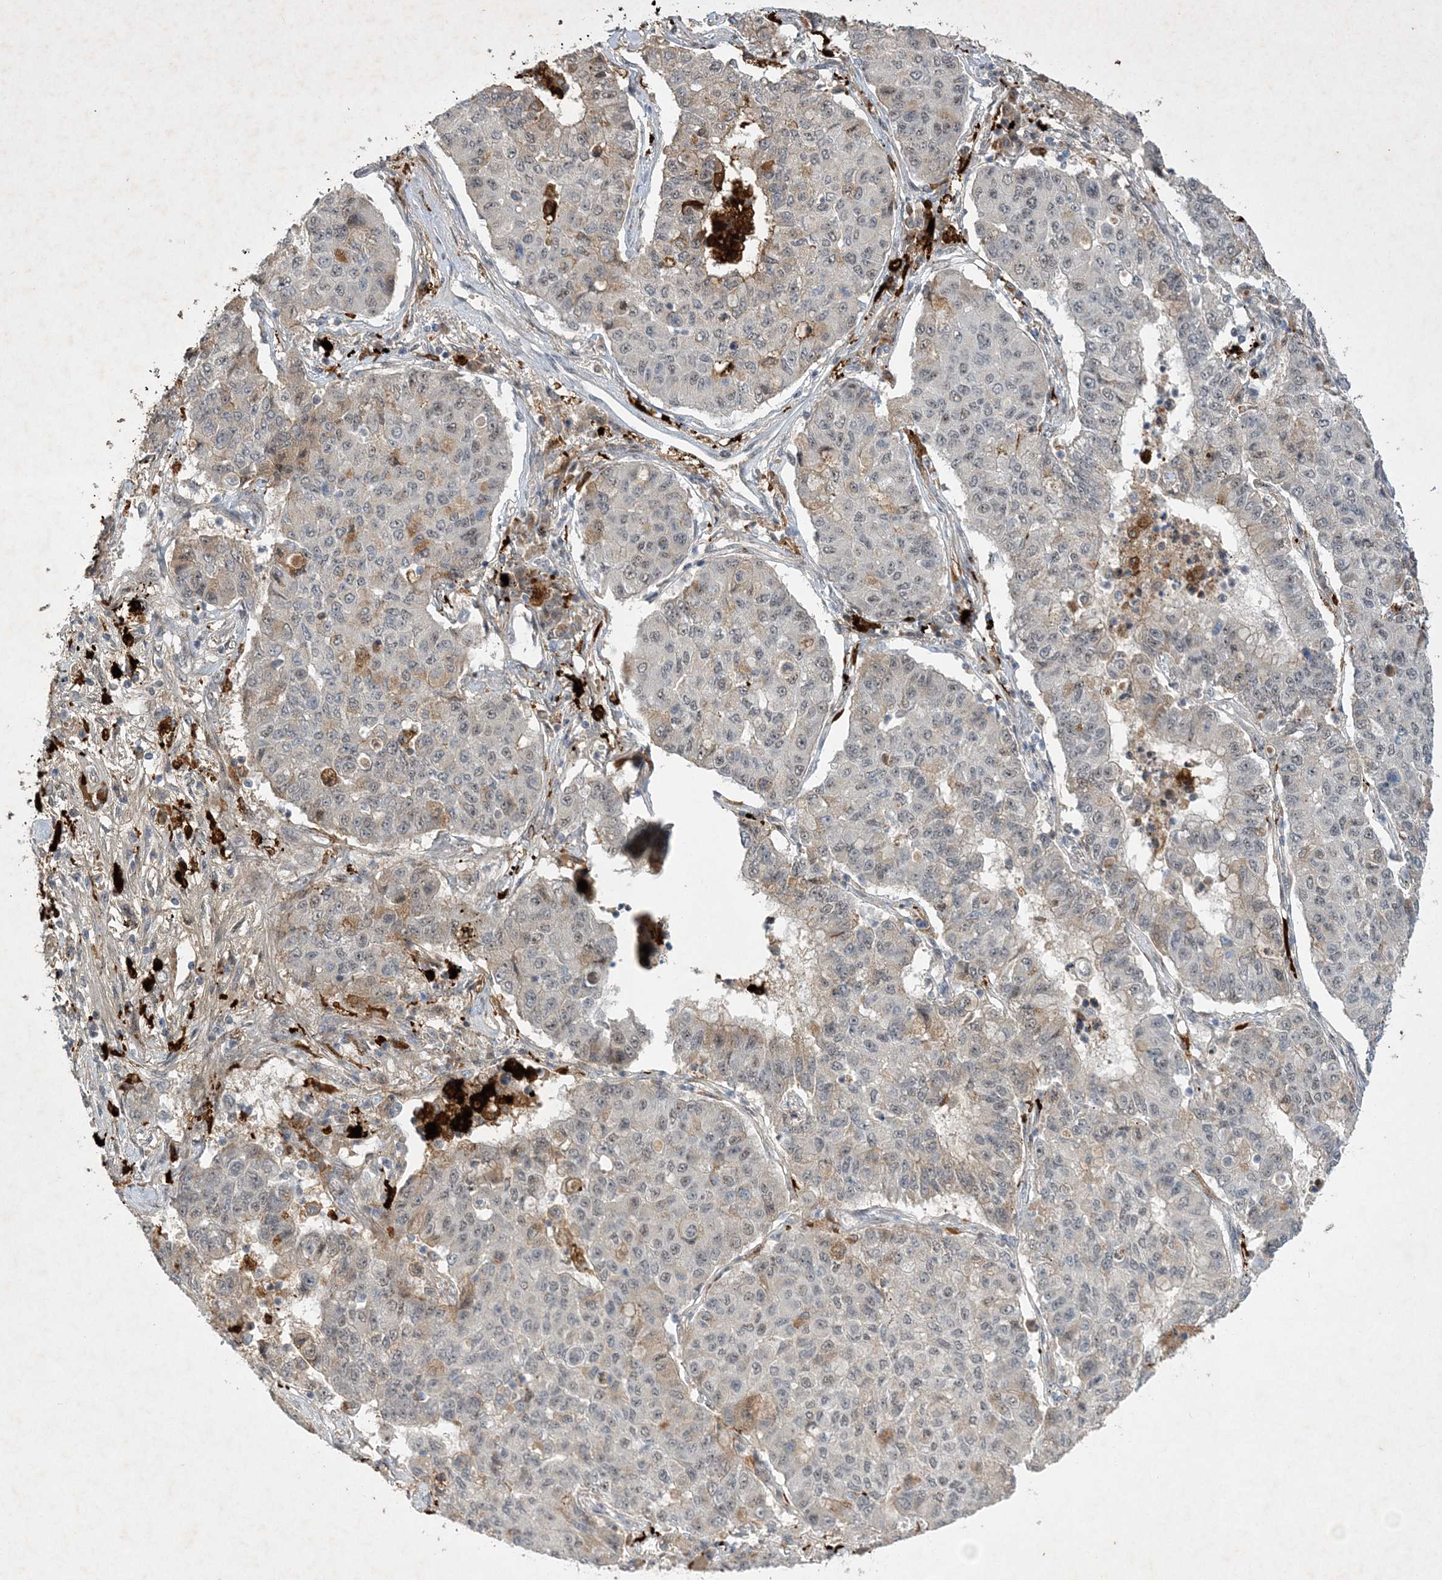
{"staining": {"intensity": "weak", "quantity": "25%-75%", "location": "cytoplasmic/membranous,nuclear"}, "tissue": "lung cancer", "cell_type": "Tumor cells", "image_type": "cancer", "snomed": [{"axis": "morphology", "description": "Squamous cell carcinoma, NOS"}, {"axis": "topography", "description": "Lung"}], "caption": "Human lung squamous cell carcinoma stained with a protein marker demonstrates weak staining in tumor cells.", "gene": "THG1L", "patient": {"sex": "male", "age": 74}}